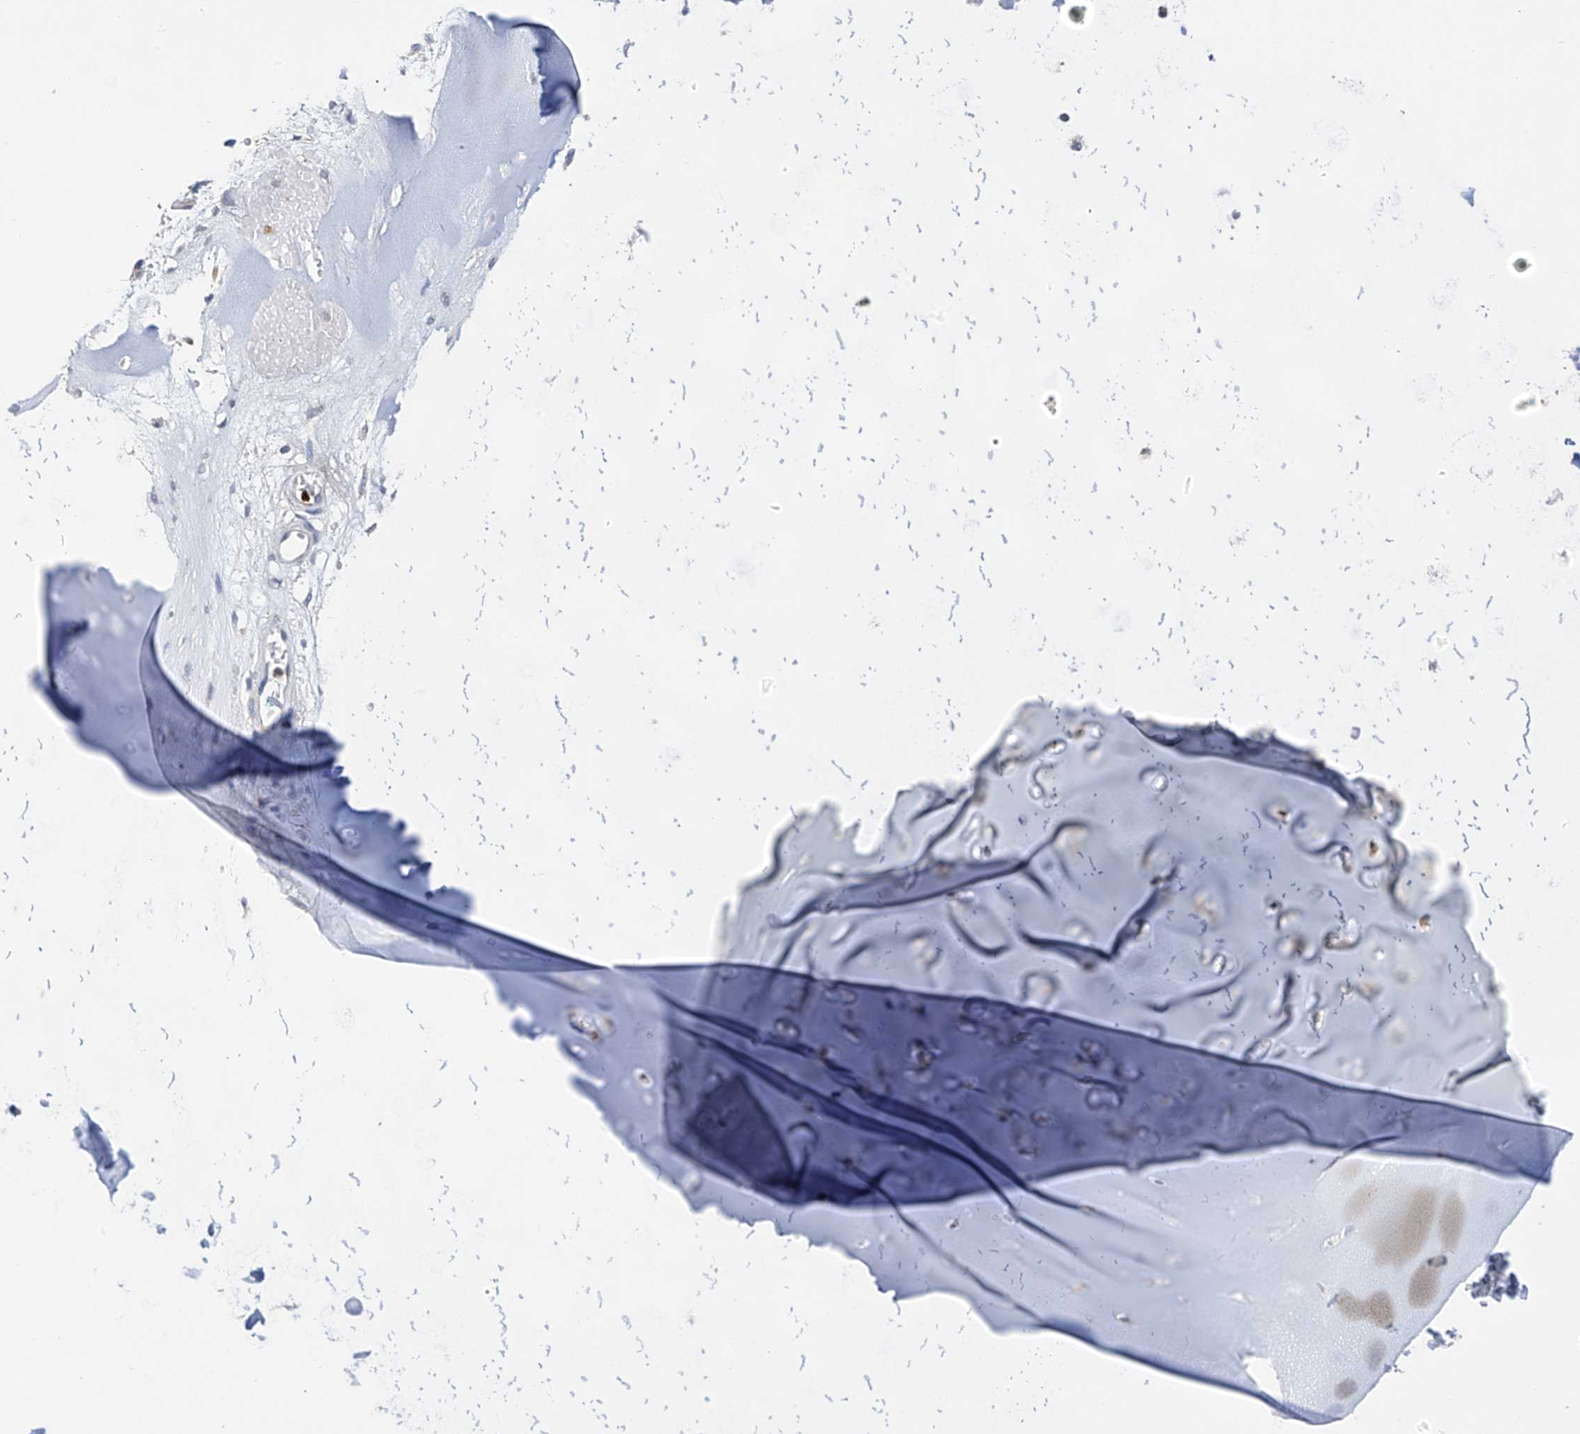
{"staining": {"intensity": "moderate", "quantity": ">75%", "location": "cytoplasmic/membranous"}, "tissue": "adipose tissue", "cell_type": "Adipocytes", "image_type": "normal", "snomed": [{"axis": "morphology", "description": "Normal tissue, NOS"}, {"axis": "morphology", "description": "Basal cell carcinoma"}, {"axis": "topography", "description": "Cartilage tissue"}, {"axis": "topography", "description": "Nasopharynx"}, {"axis": "topography", "description": "Oral tissue"}], "caption": "Moderate cytoplasmic/membranous staining for a protein is identified in about >75% of adipocytes of normal adipose tissue using IHC.", "gene": "SLCO4A1", "patient": {"sex": "female", "age": 77}}